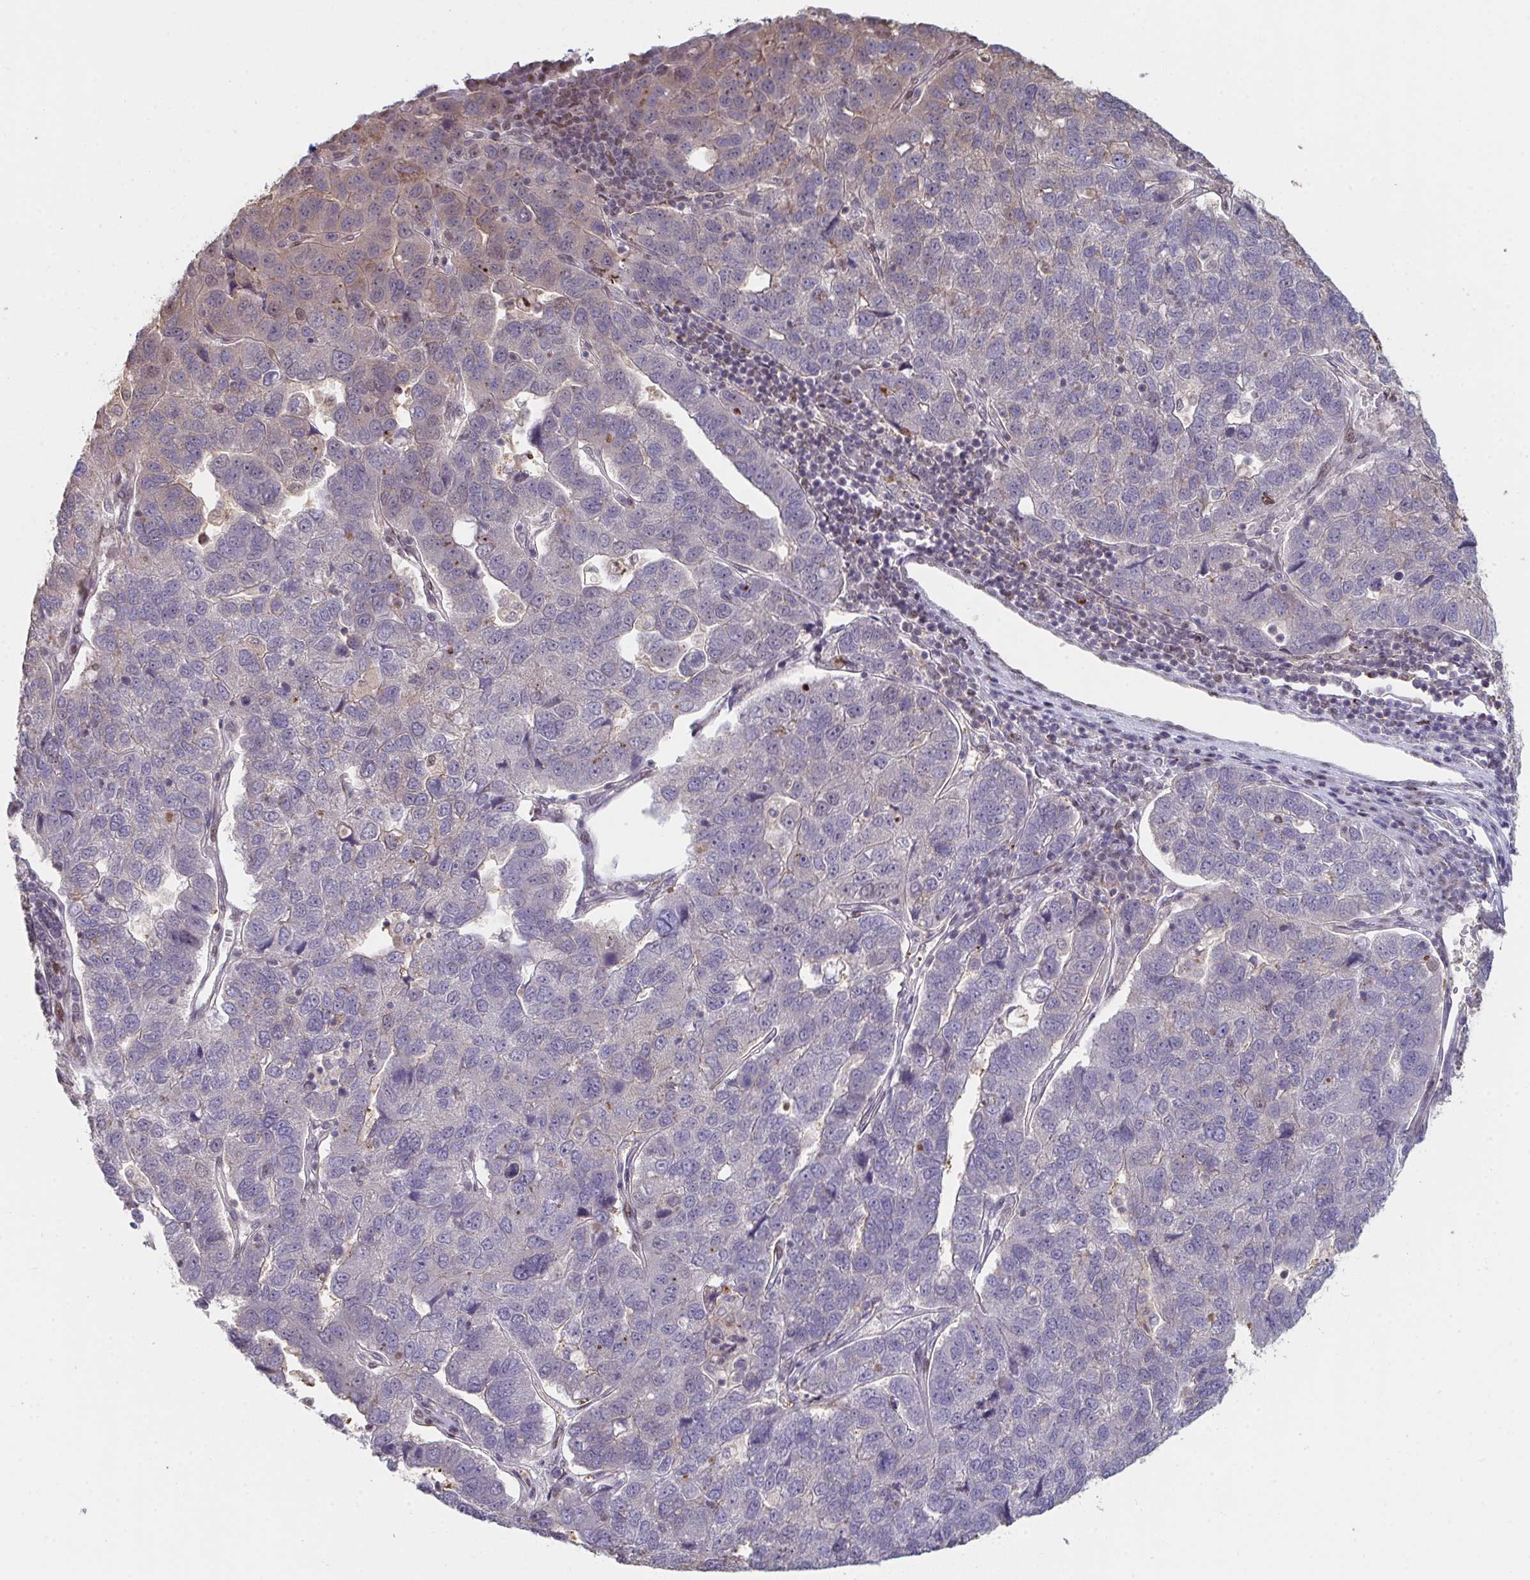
{"staining": {"intensity": "negative", "quantity": "none", "location": "none"}, "tissue": "pancreatic cancer", "cell_type": "Tumor cells", "image_type": "cancer", "snomed": [{"axis": "morphology", "description": "Adenocarcinoma, NOS"}, {"axis": "topography", "description": "Pancreas"}], "caption": "This is a micrograph of immunohistochemistry (IHC) staining of pancreatic adenocarcinoma, which shows no staining in tumor cells.", "gene": "ACD", "patient": {"sex": "female", "age": 61}}